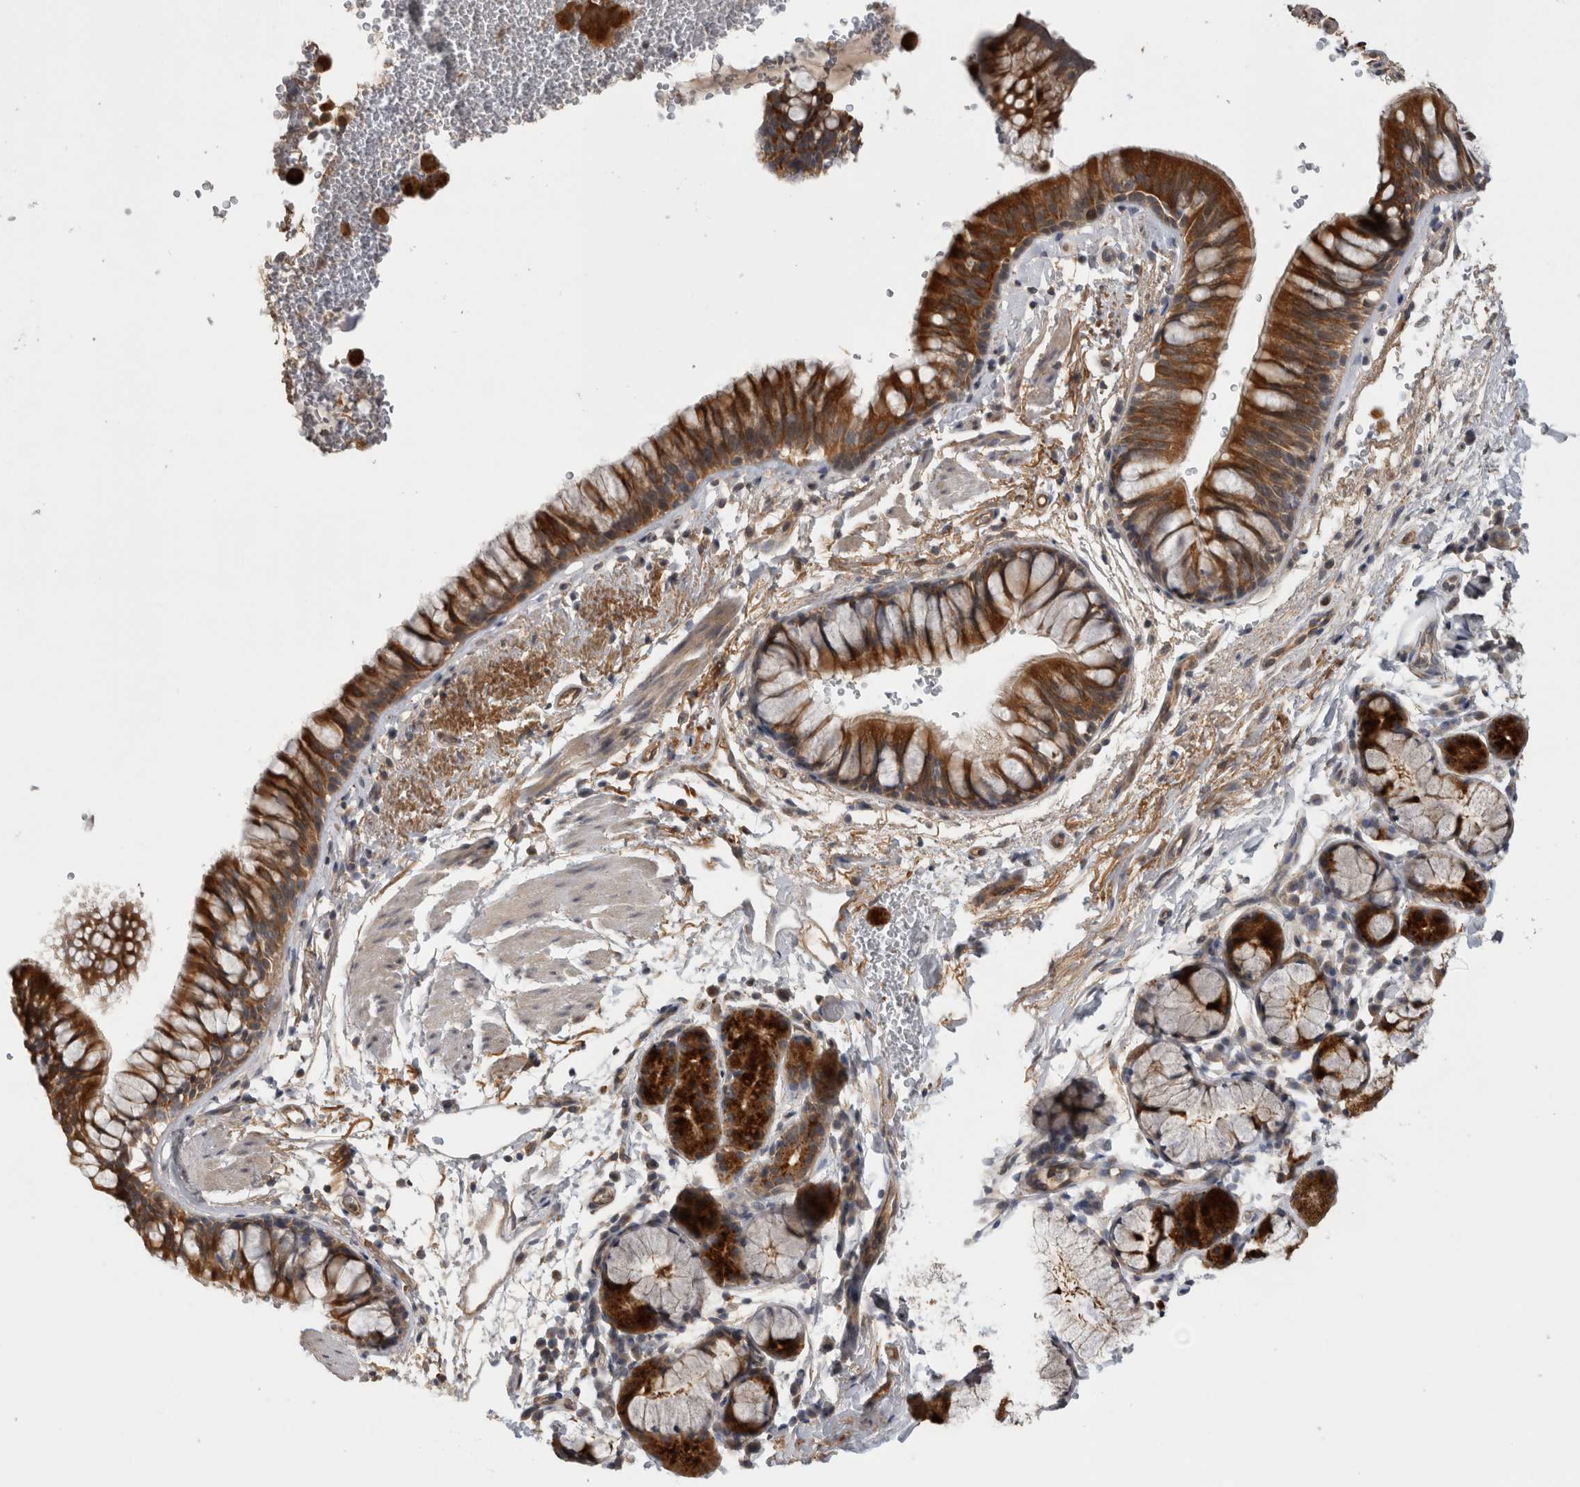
{"staining": {"intensity": "strong", "quantity": ">75%", "location": "cytoplasmic/membranous"}, "tissue": "bronchus", "cell_type": "Respiratory epithelial cells", "image_type": "normal", "snomed": [{"axis": "morphology", "description": "Normal tissue, NOS"}, {"axis": "topography", "description": "Cartilage tissue"}, {"axis": "topography", "description": "Bronchus"}], "caption": "IHC of normal bronchus displays high levels of strong cytoplasmic/membranous expression in about >75% of respiratory epithelial cells.", "gene": "TRMT61B", "patient": {"sex": "female", "age": 53}}